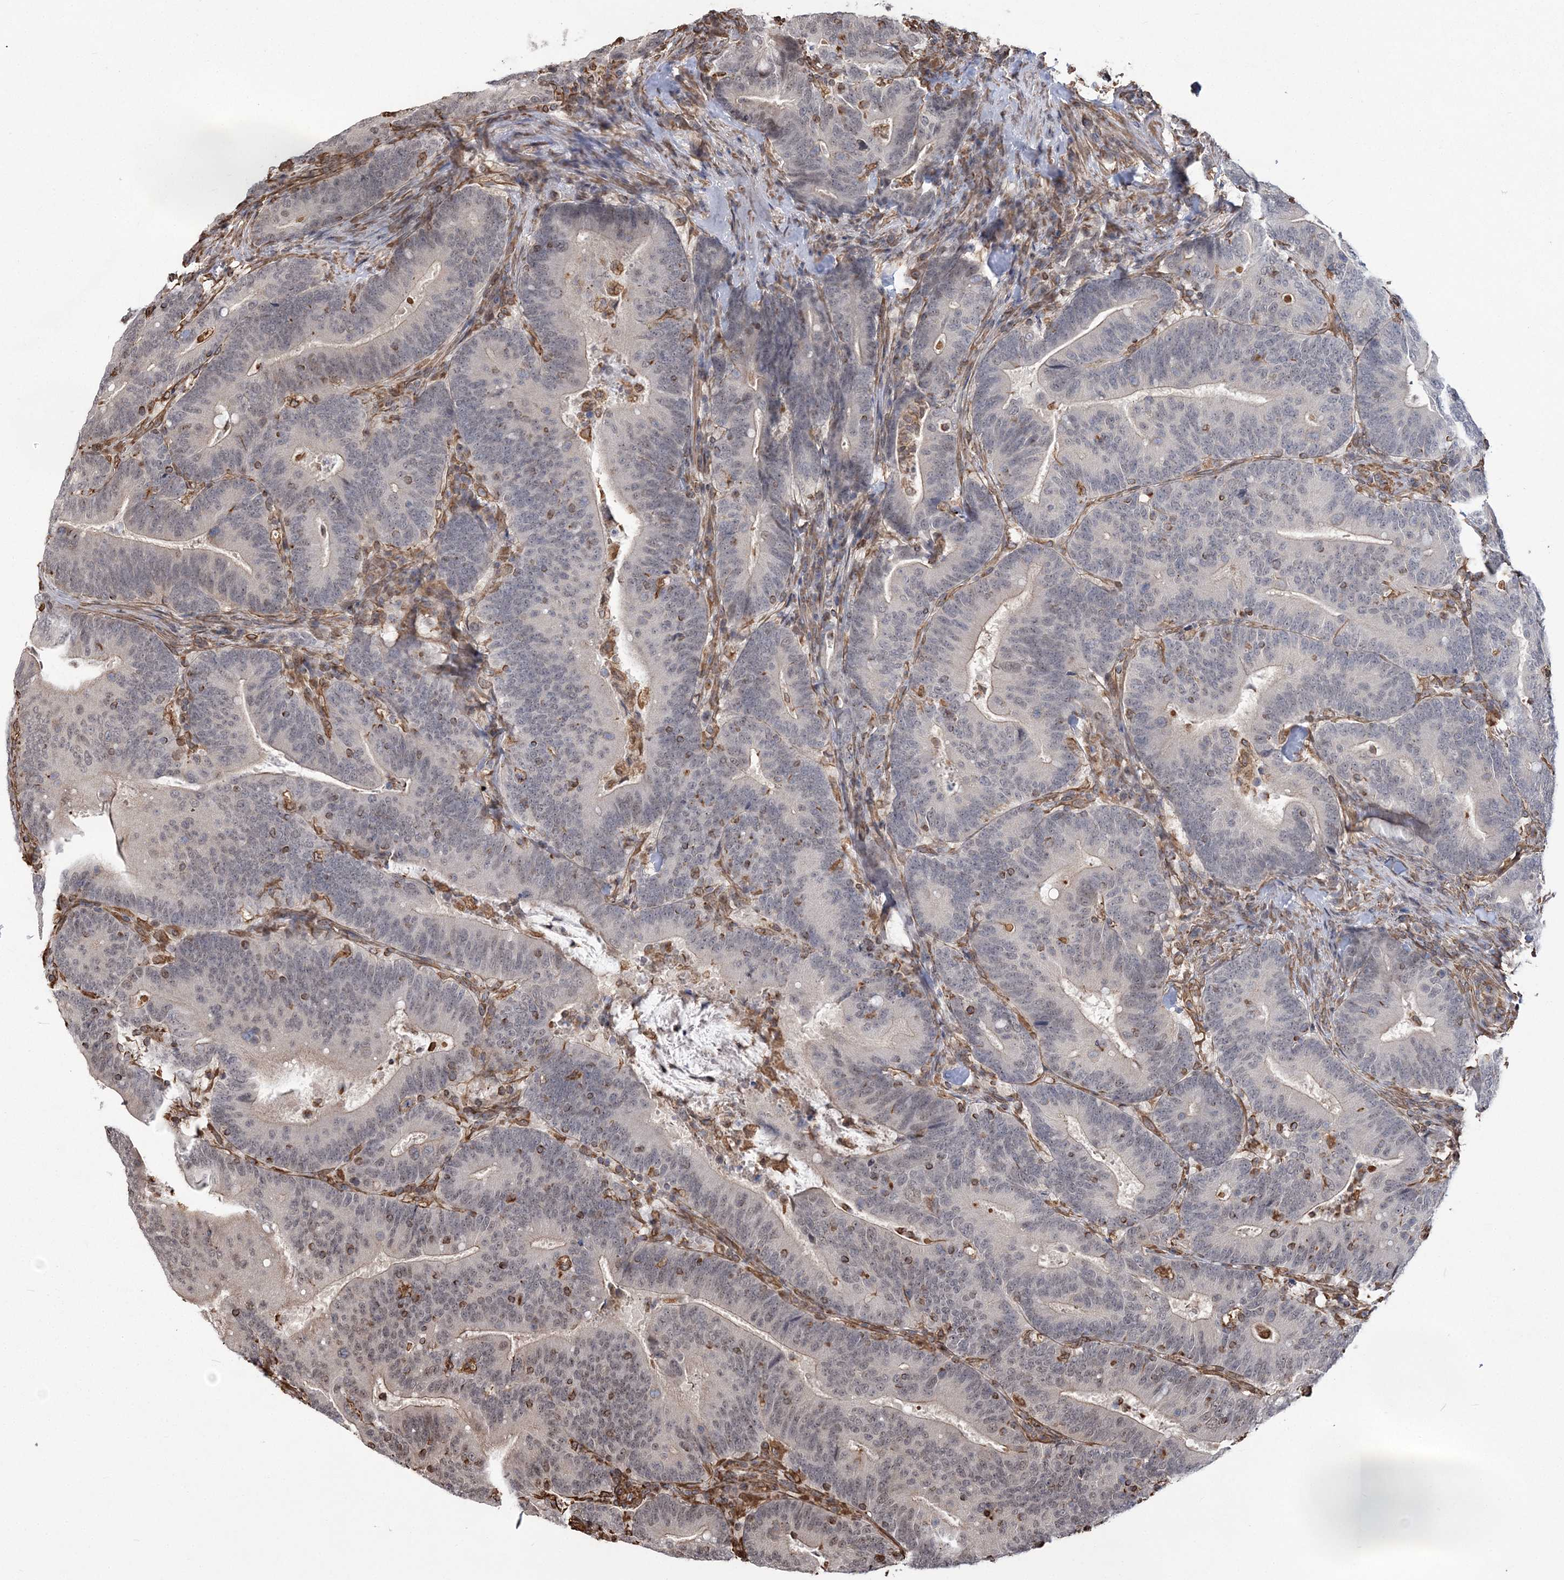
{"staining": {"intensity": "weak", "quantity": "25%-75%", "location": "nuclear"}, "tissue": "colorectal cancer", "cell_type": "Tumor cells", "image_type": "cancer", "snomed": [{"axis": "morphology", "description": "Adenocarcinoma, NOS"}, {"axis": "topography", "description": "Colon"}], "caption": "Approximately 25%-75% of tumor cells in colorectal cancer (adenocarcinoma) display weak nuclear protein positivity as visualized by brown immunohistochemical staining.", "gene": "ATP11B", "patient": {"sex": "female", "age": 66}}